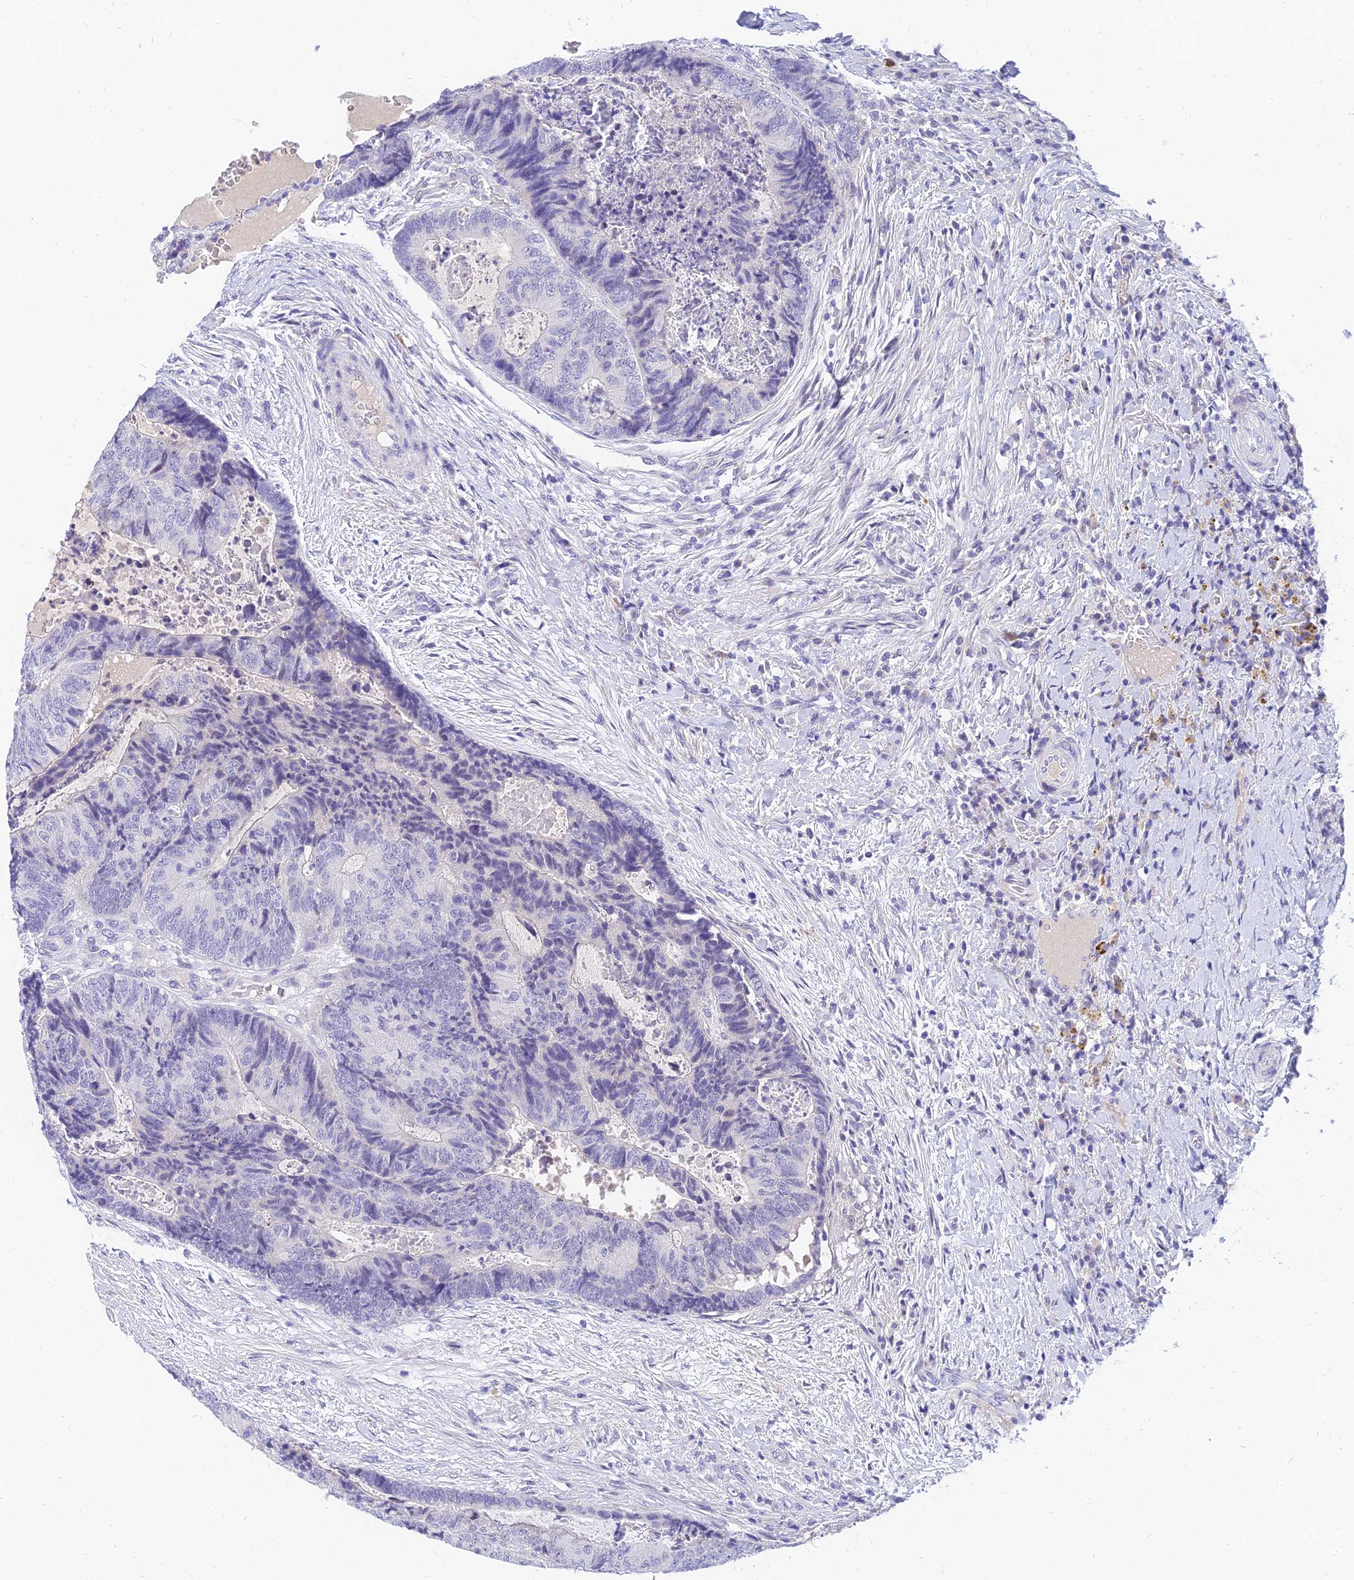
{"staining": {"intensity": "negative", "quantity": "none", "location": "none"}, "tissue": "colorectal cancer", "cell_type": "Tumor cells", "image_type": "cancer", "snomed": [{"axis": "morphology", "description": "Adenocarcinoma, NOS"}, {"axis": "topography", "description": "Colon"}], "caption": "Micrograph shows no protein positivity in tumor cells of adenocarcinoma (colorectal) tissue.", "gene": "TMEM161B", "patient": {"sex": "female", "age": 67}}